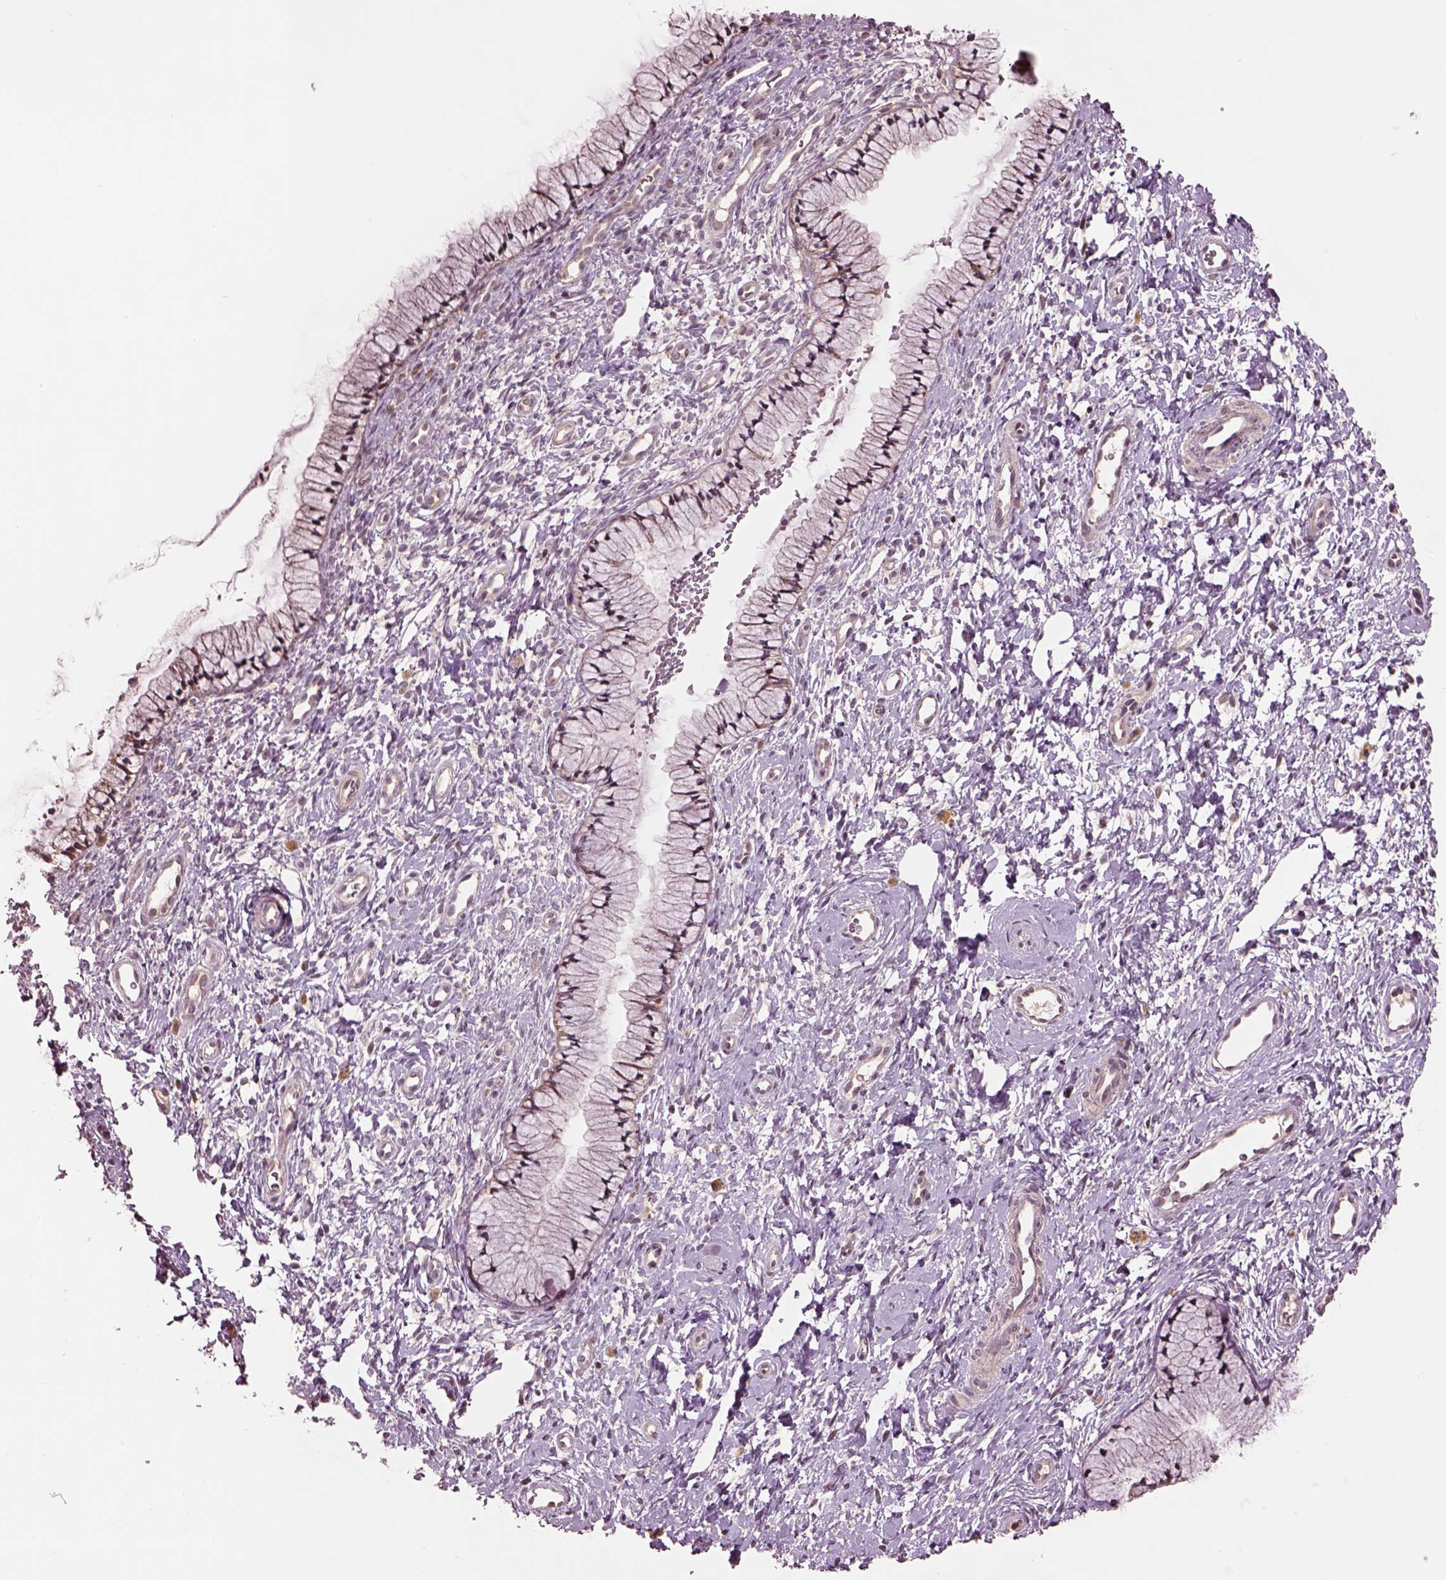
{"staining": {"intensity": "weak", "quantity": "25%-75%", "location": "cytoplasmic/membranous"}, "tissue": "cervix", "cell_type": "Glandular cells", "image_type": "normal", "snomed": [{"axis": "morphology", "description": "Normal tissue, NOS"}, {"axis": "topography", "description": "Cervix"}], "caption": "Glandular cells show low levels of weak cytoplasmic/membranous staining in approximately 25%-75% of cells in benign human cervix. Using DAB (3,3'-diaminobenzidine) (brown) and hematoxylin (blue) stains, captured at high magnification using brightfield microscopy.", "gene": "MTHFS", "patient": {"sex": "female", "age": 36}}